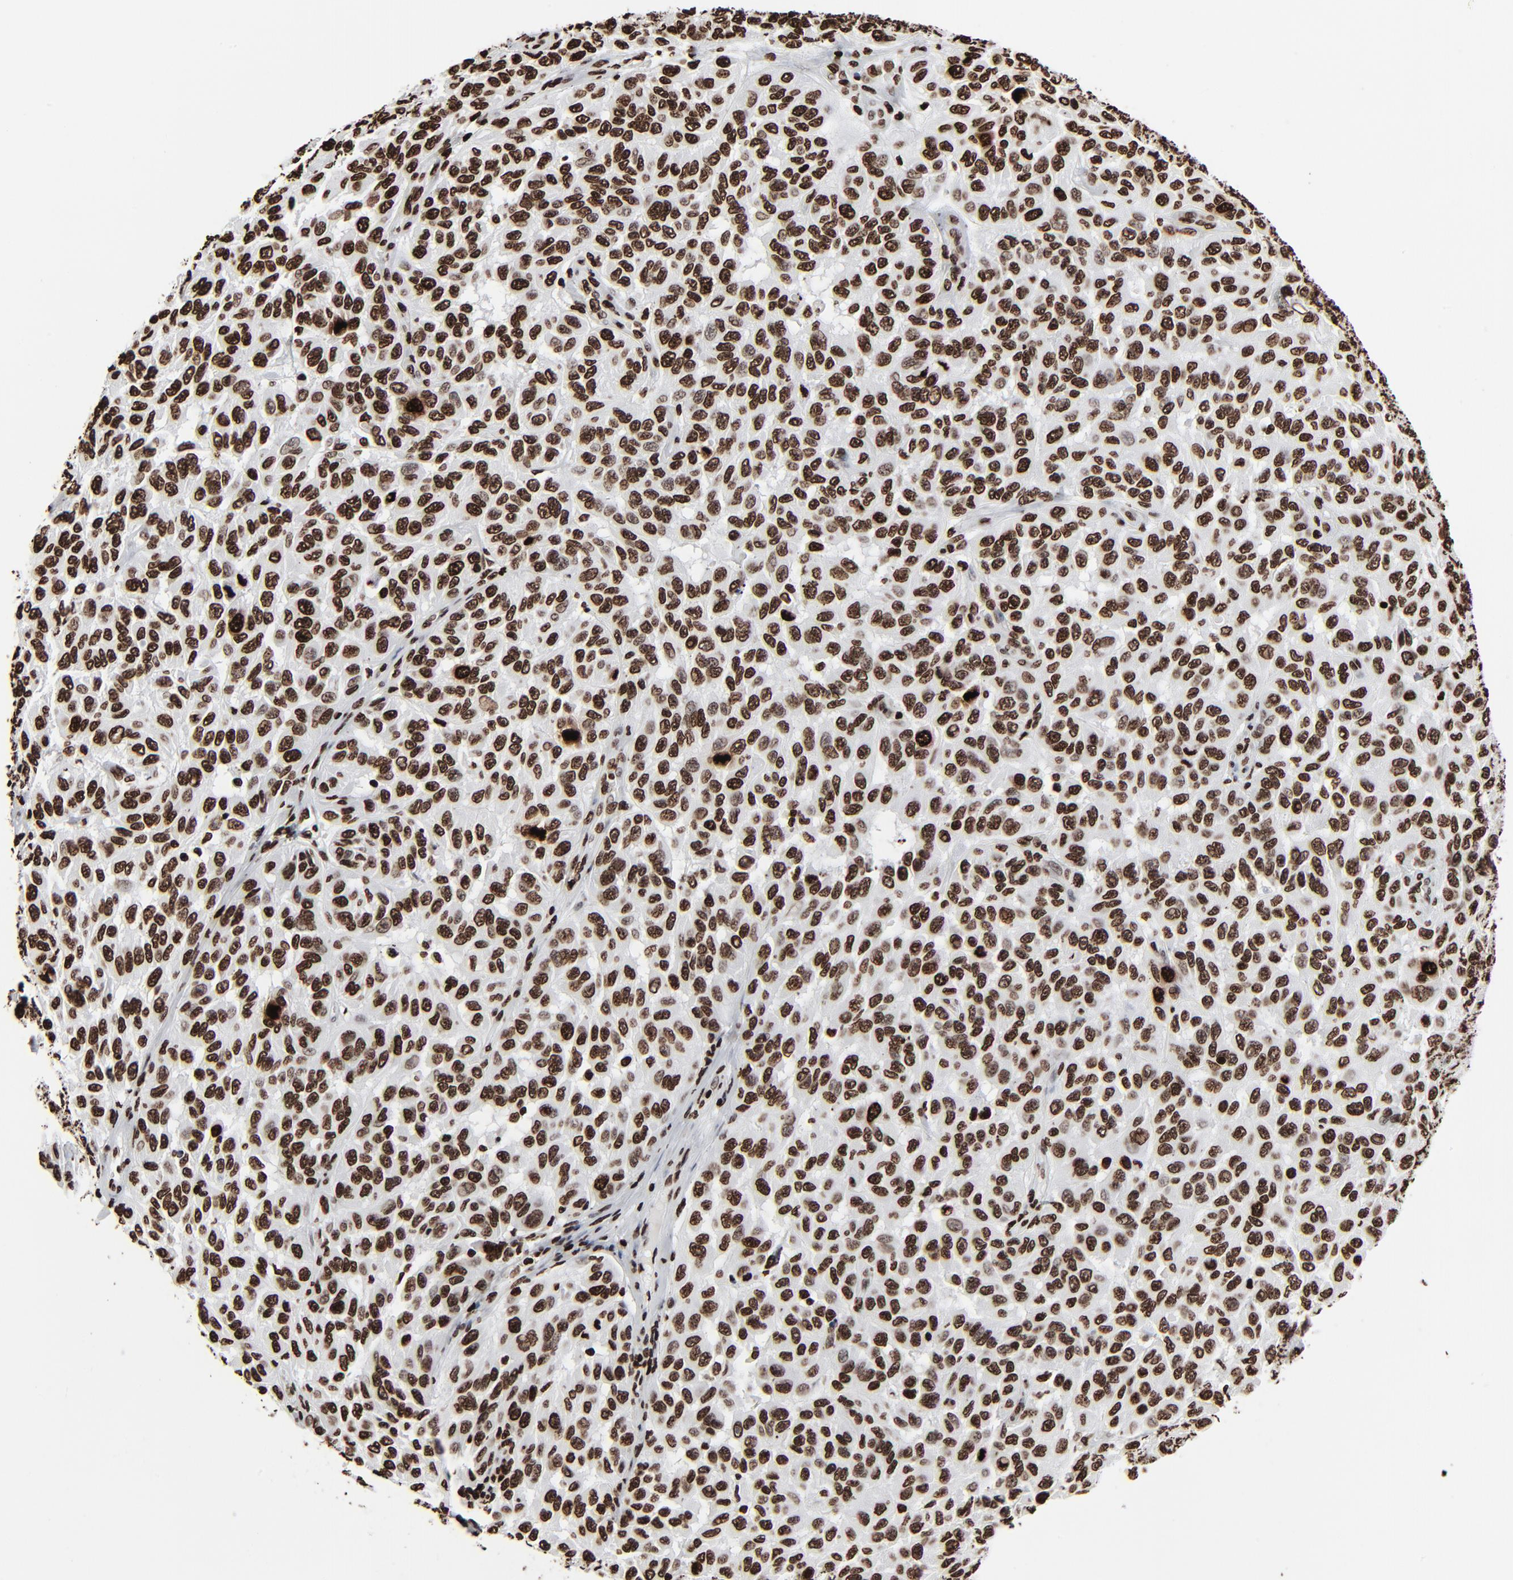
{"staining": {"intensity": "strong", "quantity": ">75%", "location": "nuclear"}, "tissue": "melanoma", "cell_type": "Tumor cells", "image_type": "cancer", "snomed": [{"axis": "morphology", "description": "Malignant melanoma, NOS"}, {"axis": "topography", "description": "Skin"}], "caption": "Immunohistochemistry (IHC) (DAB) staining of malignant melanoma displays strong nuclear protein expression in approximately >75% of tumor cells.", "gene": "H3-4", "patient": {"sex": "male", "age": 30}}